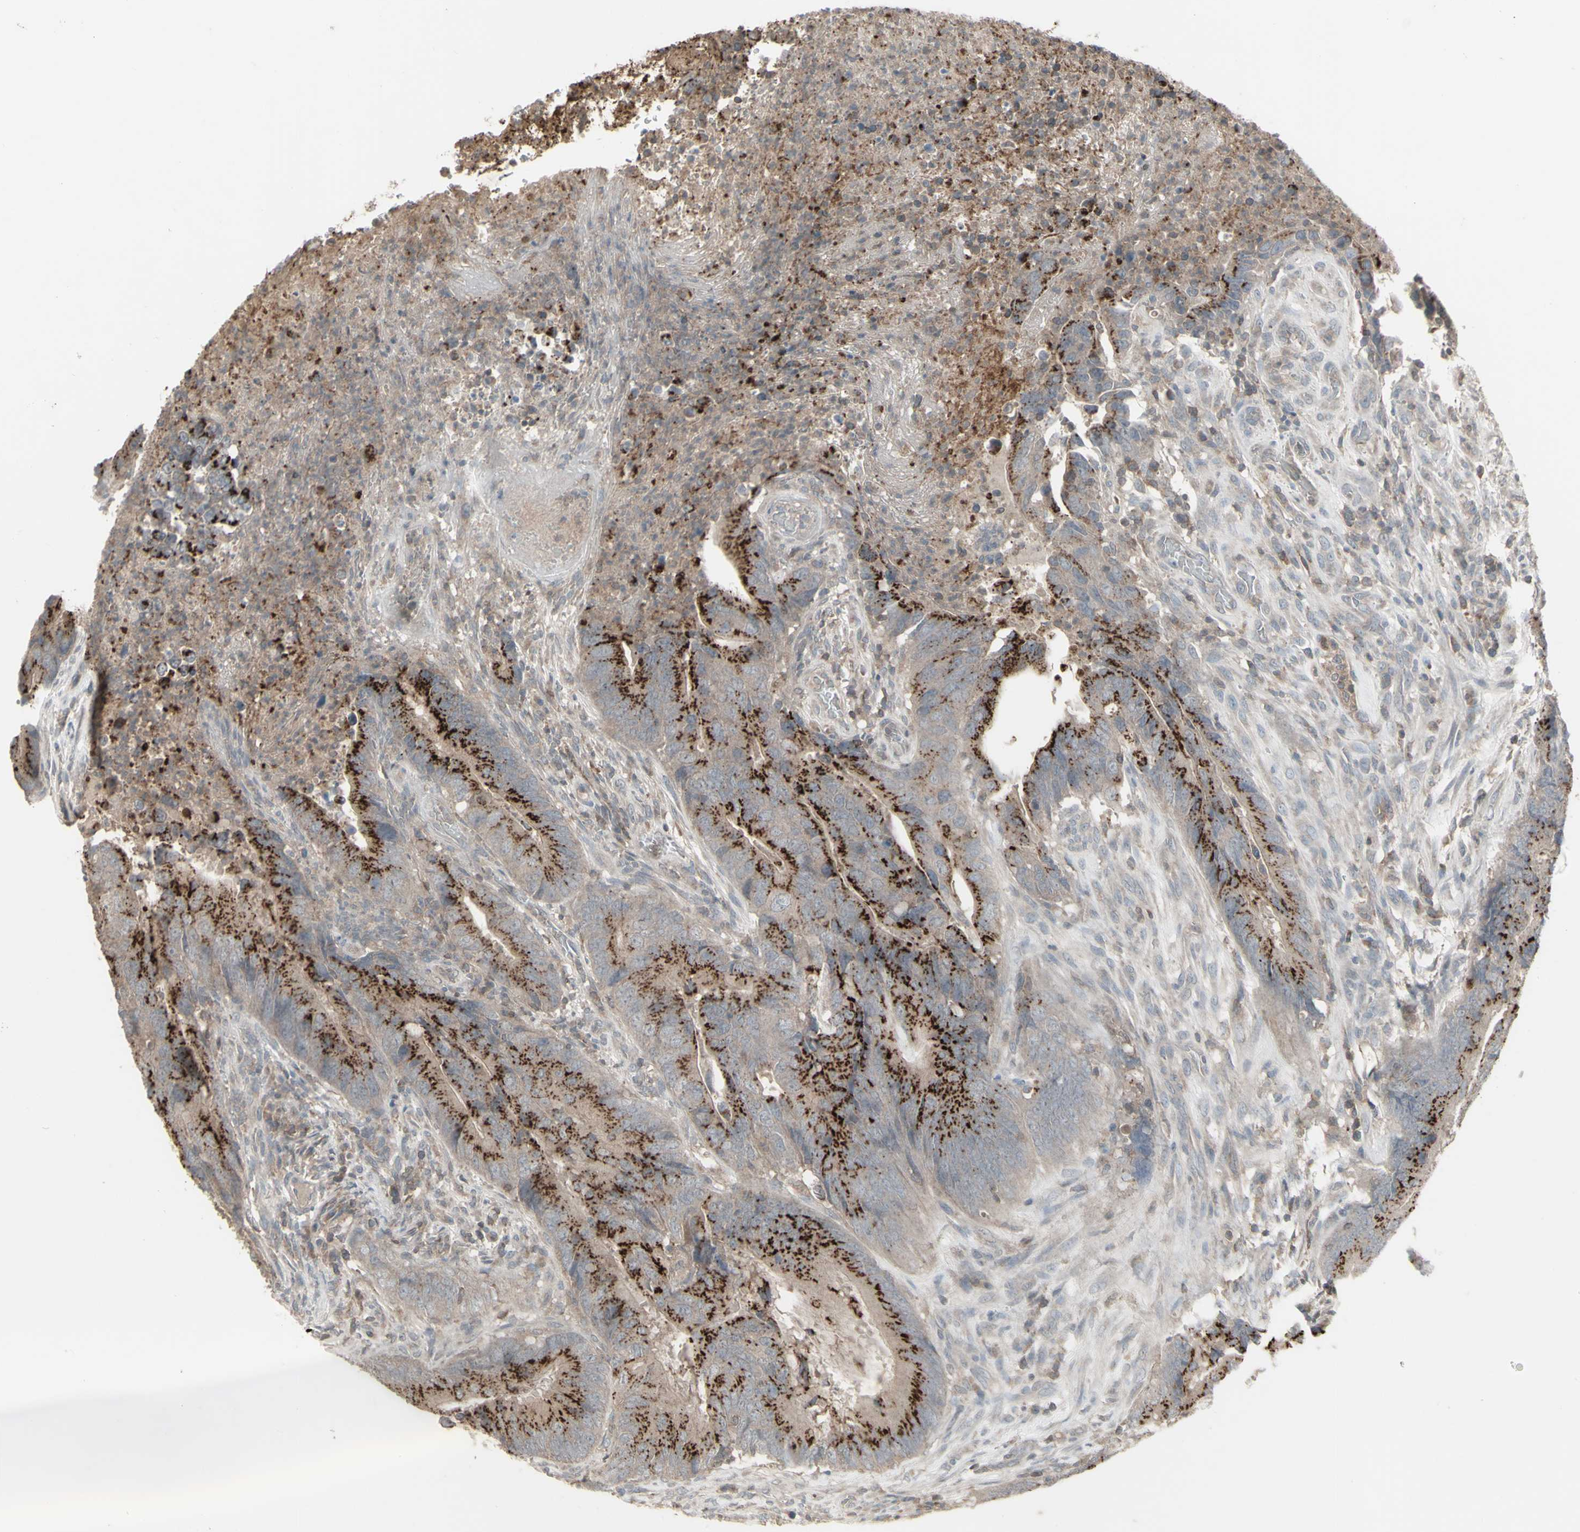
{"staining": {"intensity": "strong", "quantity": ">75%", "location": "cytoplasmic/membranous"}, "tissue": "colorectal cancer", "cell_type": "Tumor cells", "image_type": "cancer", "snomed": [{"axis": "morphology", "description": "Normal tissue, NOS"}, {"axis": "morphology", "description": "Adenocarcinoma, NOS"}, {"axis": "topography", "description": "Colon"}], "caption": "Colorectal cancer stained with IHC reveals strong cytoplasmic/membranous positivity in about >75% of tumor cells.", "gene": "CSK", "patient": {"sex": "male", "age": 56}}